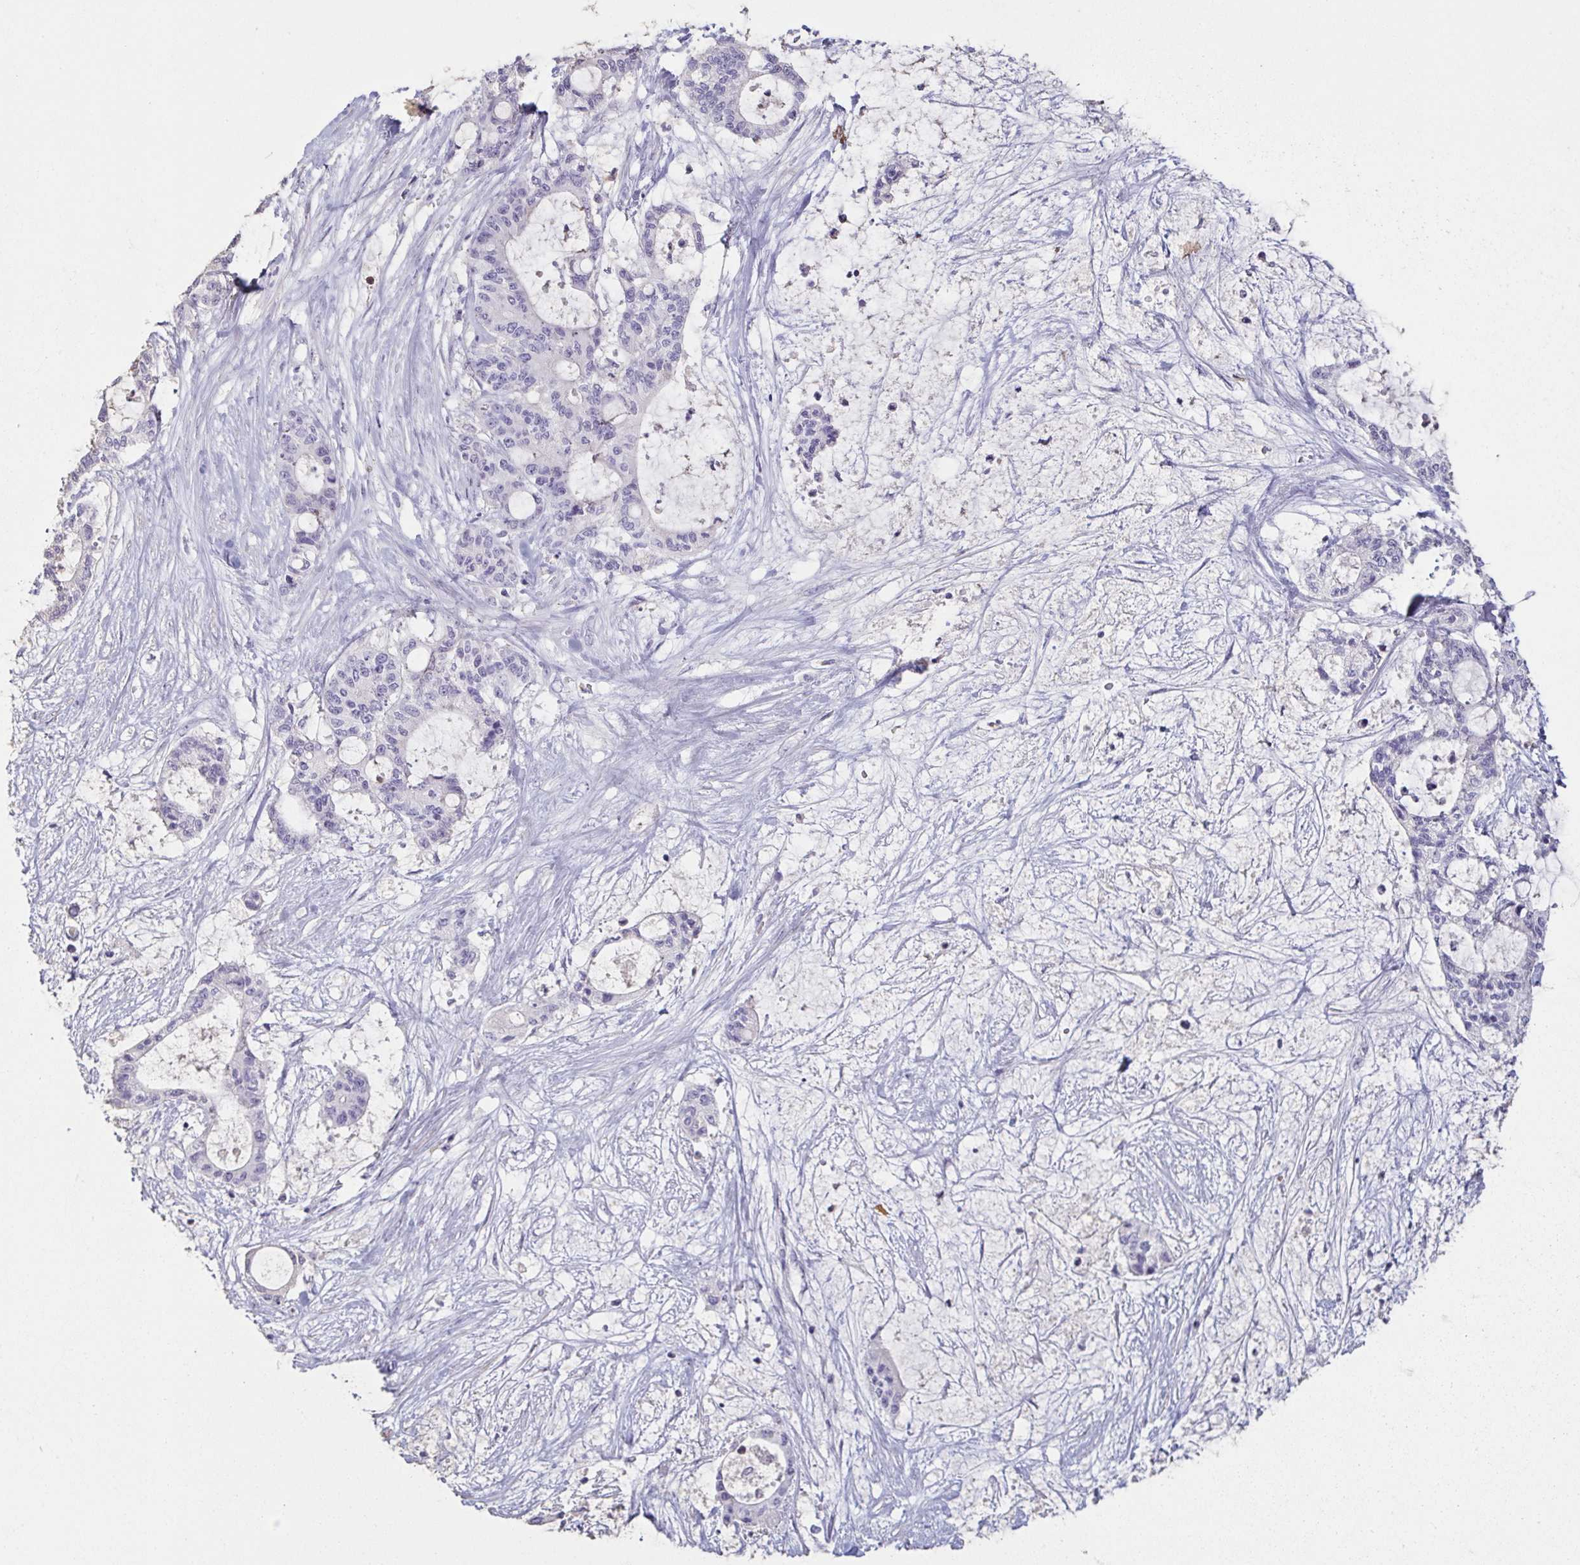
{"staining": {"intensity": "negative", "quantity": "none", "location": "none"}, "tissue": "liver cancer", "cell_type": "Tumor cells", "image_type": "cancer", "snomed": [{"axis": "morphology", "description": "Normal tissue, NOS"}, {"axis": "morphology", "description": "Cholangiocarcinoma"}, {"axis": "topography", "description": "Liver"}, {"axis": "topography", "description": "Peripheral nerve tissue"}], "caption": "An immunohistochemistry histopathology image of liver cancer (cholangiocarcinoma) is shown. There is no staining in tumor cells of liver cancer (cholangiocarcinoma). (Stains: DAB (3,3'-diaminobenzidine) immunohistochemistry (IHC) with hematoxylin counter stain, Microscopy: brightfield microscopy at high magnification).", "gene": "BPIFA2", "patient": {"sex": "female", "age": 73}}